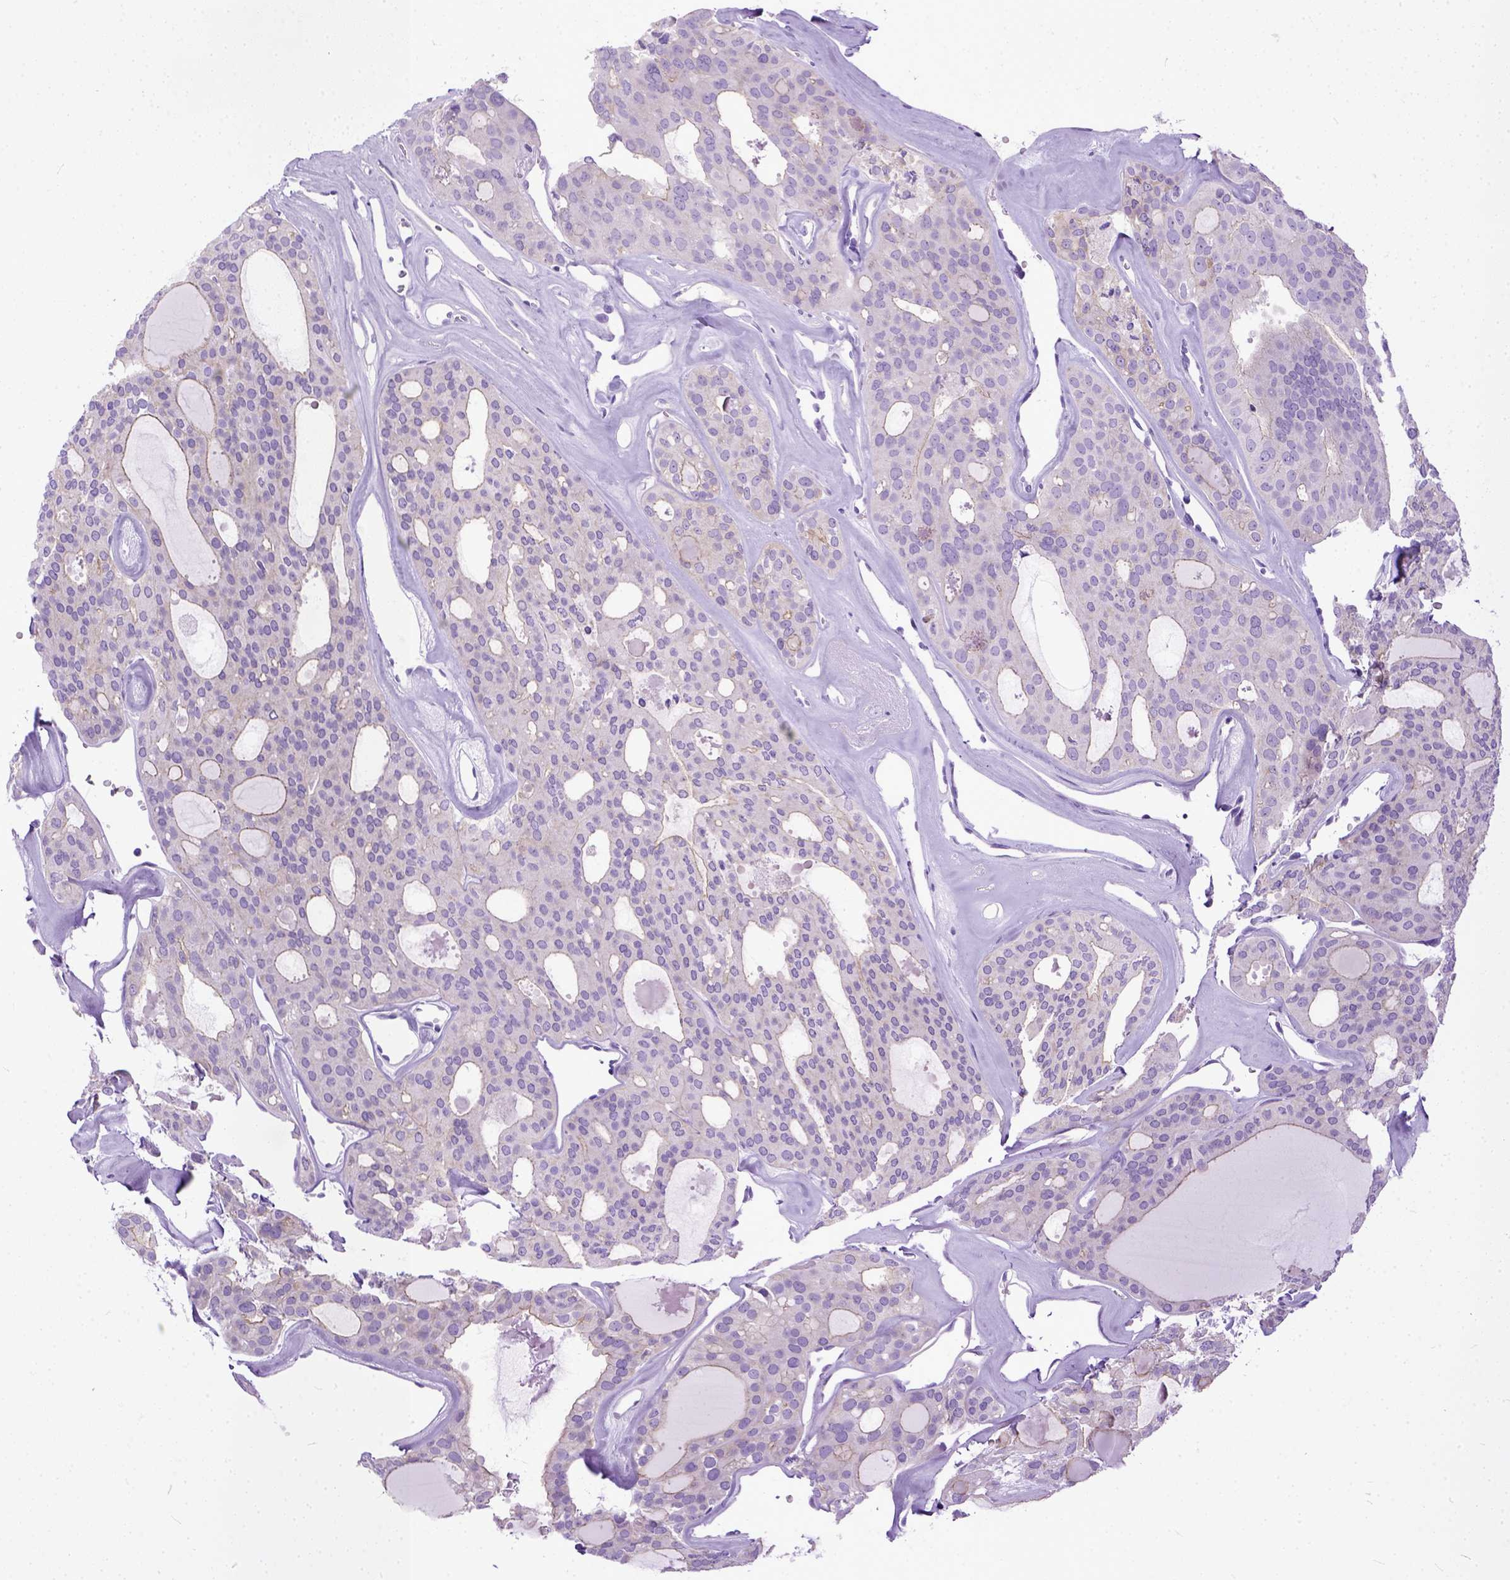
{"staining": {"intensity": "negative", "quantity": "none", "location": "none"}, "tissue": "thyroid cancer", "cell_type": "Tumor cells", "image_type": "cancer", "snomed": [{"axis": "morphology", "description": "Follicular adenoma carcinoma, NOS"}, {"axis": "topography", "description": "Thyroid gland"}], "caption": "Immunohistochemistry (IHC) of follicular adenoma carcinoma (thyroid) shows no expression in tumor cells.", "gene": "PPL", "patient": {"sex": "male", "age": 75}}